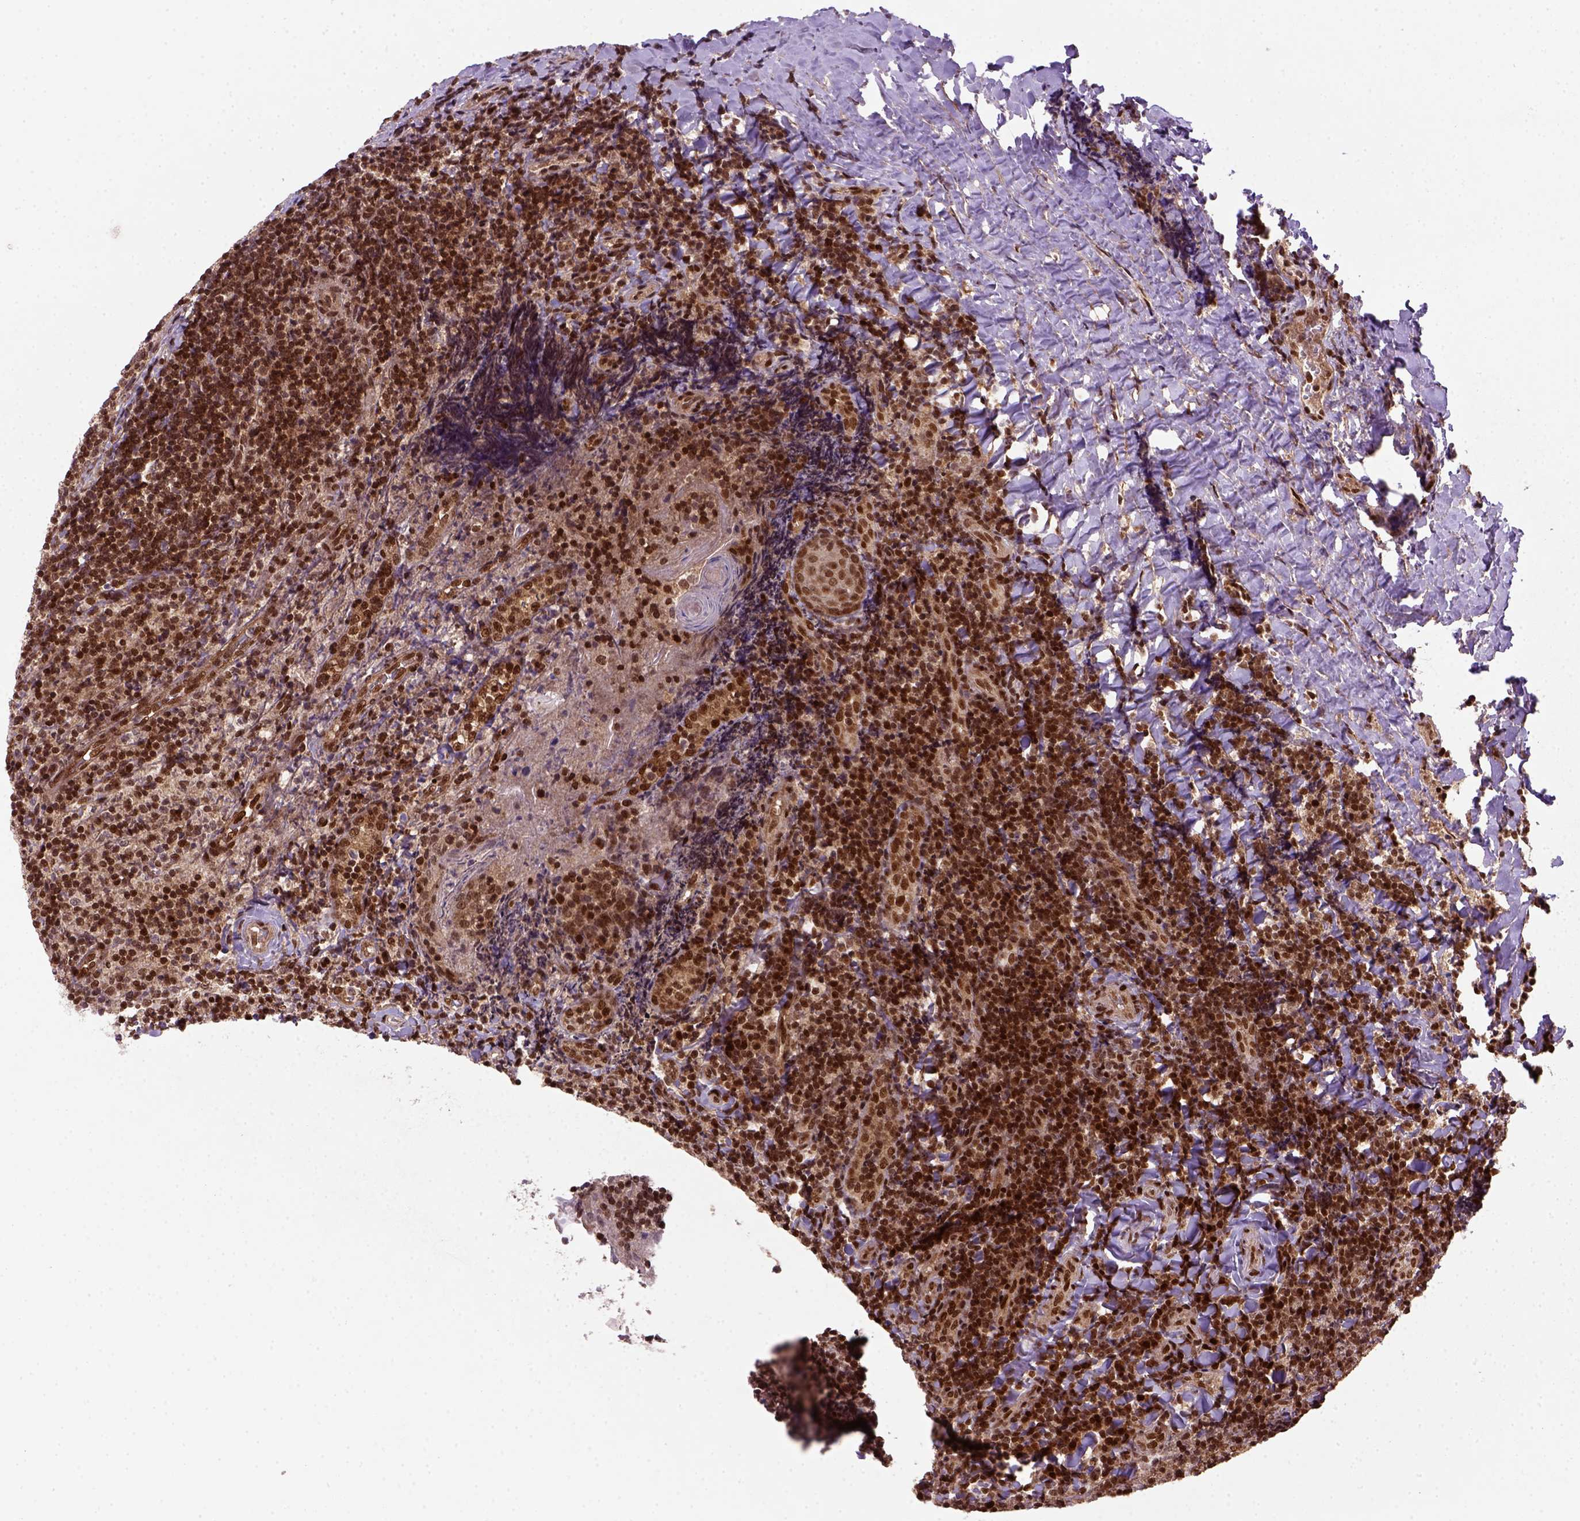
{"staining": {"intensity": "strong", "quantity": ">75%", "location": "nuclear"}, "tissue": "tonsil", "cell_type": "Germinal center cells", "image_type": "normal", "snomed": [{"axis": "morphology", "description": "Normal tissue, NOS"}, {"axis": "topography", "description": "Tonsil"}], "caption": "DAB (3,3'-diaminobenzidine) immunohistochemical staining of normal human tonsil exhibits strong nuclear protein expression in approximately >75% of germinal center cells. (DAB (3,3'-diaminobenzidine) = brown stain, brightfield microscopy at high magnification).", "gene": "MGMT", "patient": {"sex": "female", "age": 10}}